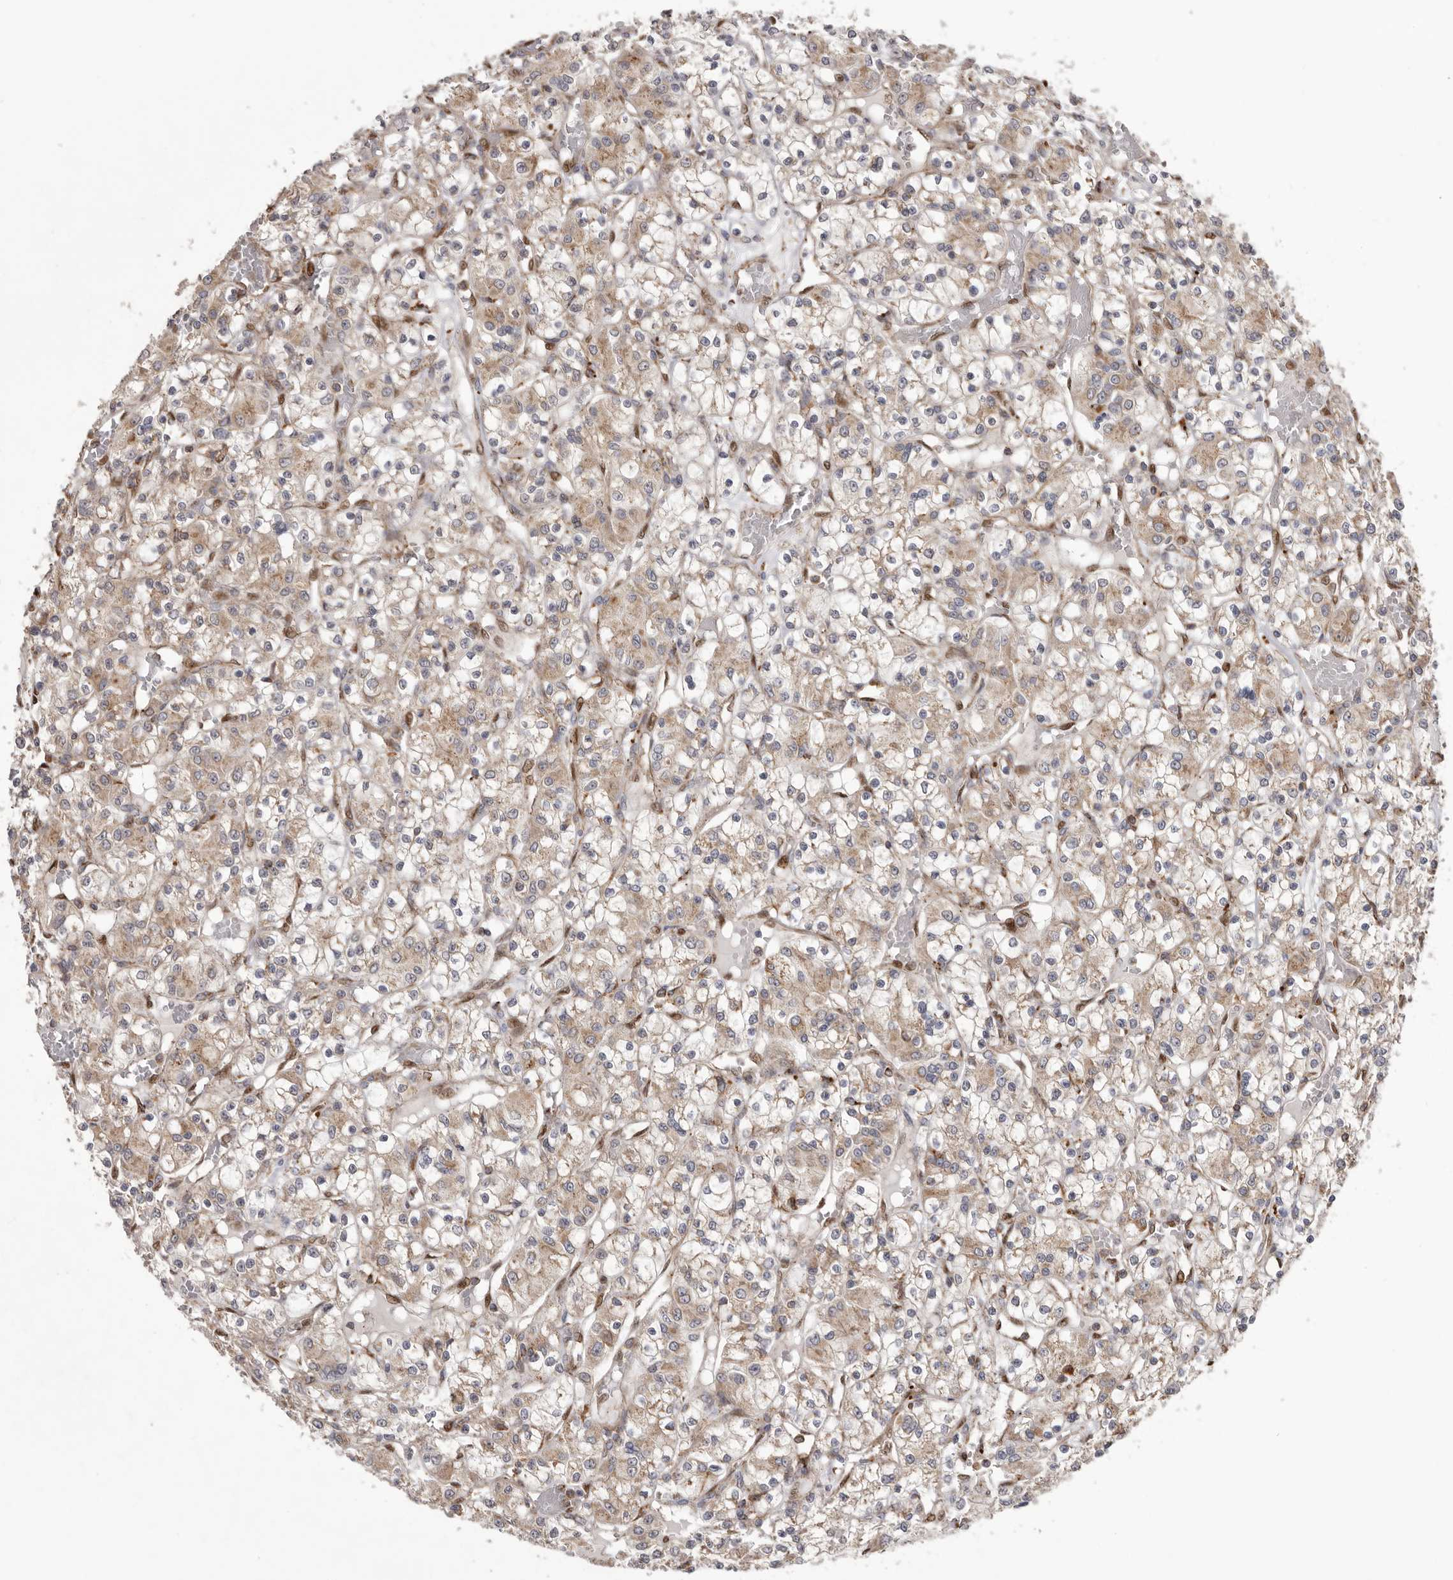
{"staining": {"intensity": "weak", "quantity": "25%-75%", "location": "cytoplasmic/membranous"}, "tissue": "renal cancer", "cell_type": "Tumor cells", "image_type": "cancer", "snomed": [{"axis": "morphology", "description": "Adenocarcinoma, NOS"}, {"axis": "topography", "description": "Kidney"}], "caption": "High-magnification brightfield microscopy of renal cancer stained with DAB (3,3'-diaminobenzidine) (brown) and counterstained with hematoxylin (blue). tumor cells exhibit weak cytoplasmic/membranous positivity is seen in about25%-75% of cells.", "gene": "NUP43", "patient": {"sex": "female", "age": 59}}